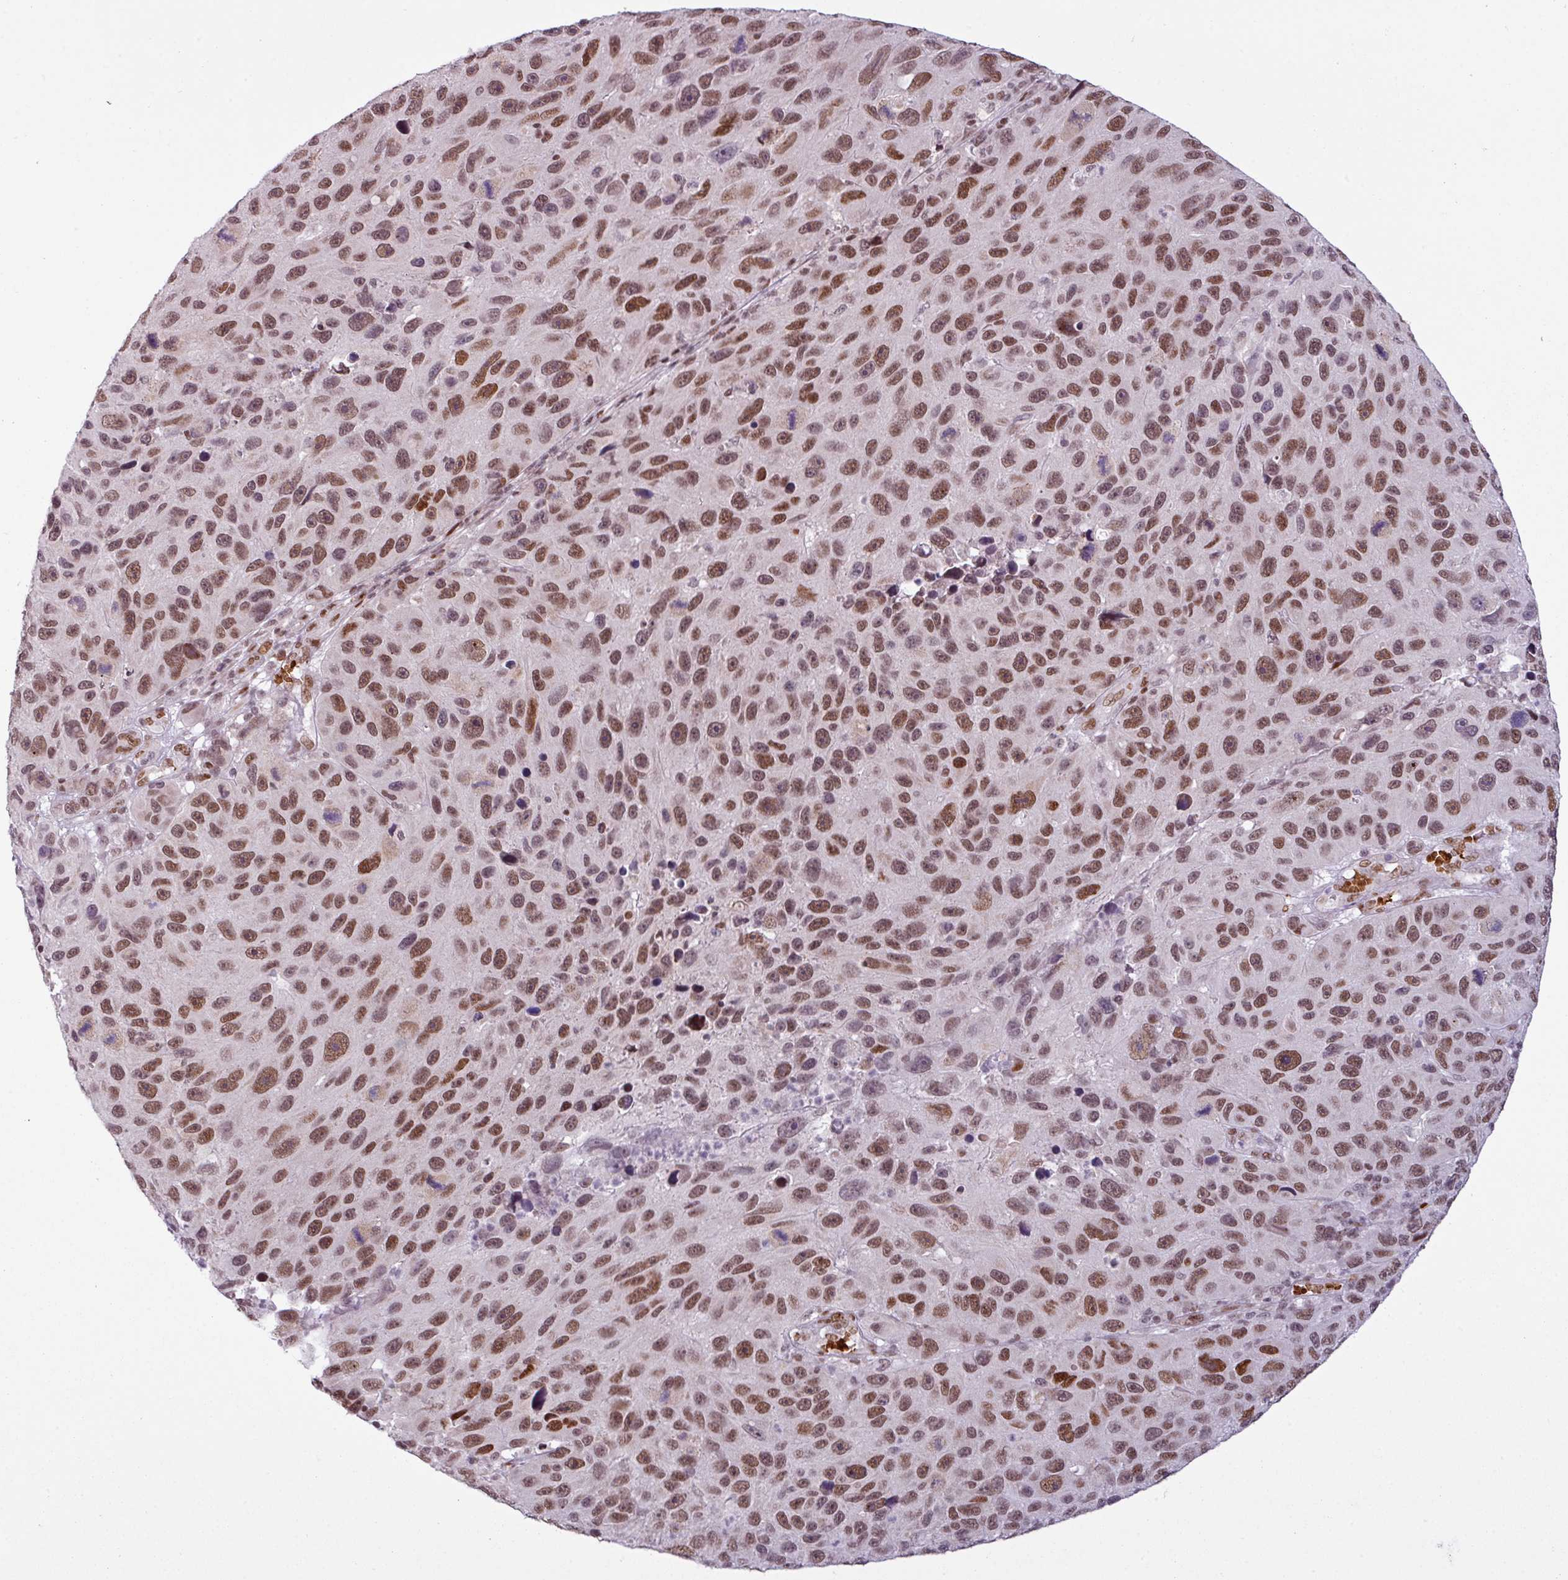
{"staining": {"intensity": "moderate", "quantity": ">75%", "location": "nuclear"}, "tissue": "melanoma", "cell_type": "Tumor cells", "image_type": "cancer", "snomed": [{"axis": "morphology", "description": "Malignant melanoma, NOS"}, {"axis": "topography", "description": "Skin"}], "caption": "A brown stain shows moderate nuclear staining of a protein in human malignant melanoma tumor cells.", "gene": "PRDM5", "patient": {"sex": "male", "age": 53}}